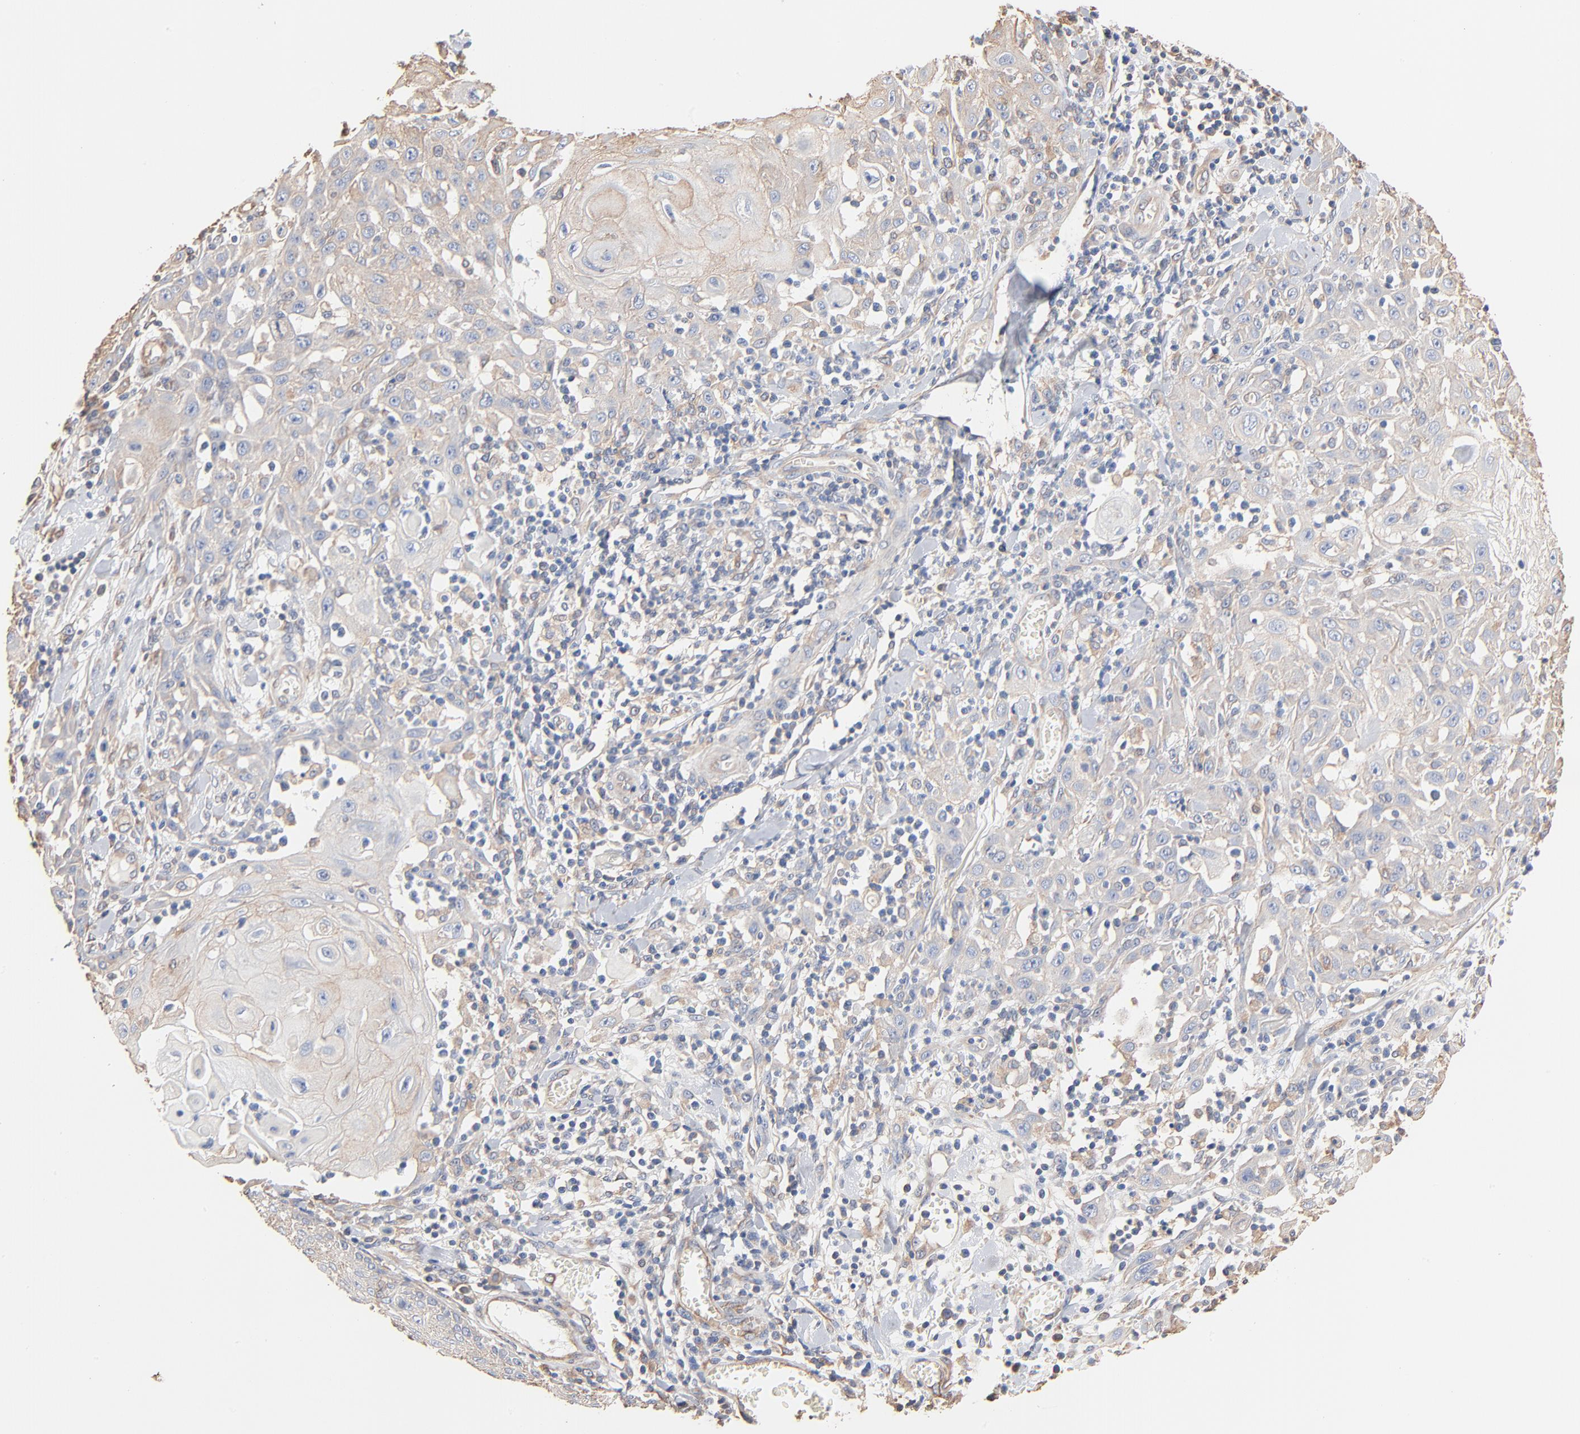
{"staining": {"intensity": "negative", "quantity": "none", "location": "none"}, "tissue": "skin cancer", "cell_type": "Tumor cells", "image_type": "cancer", "snomed": [{"axis": "morphology", "description": "Squamous cell carcinoma, NOS"}, {"axis": "topography", "description": "Skin"}], "caption": "The image displays no significant staining in tumor cells of skin squamous cell carcinoma.", "gene": "ABCD4", "patient": {"sex": "male", "age": 24}}